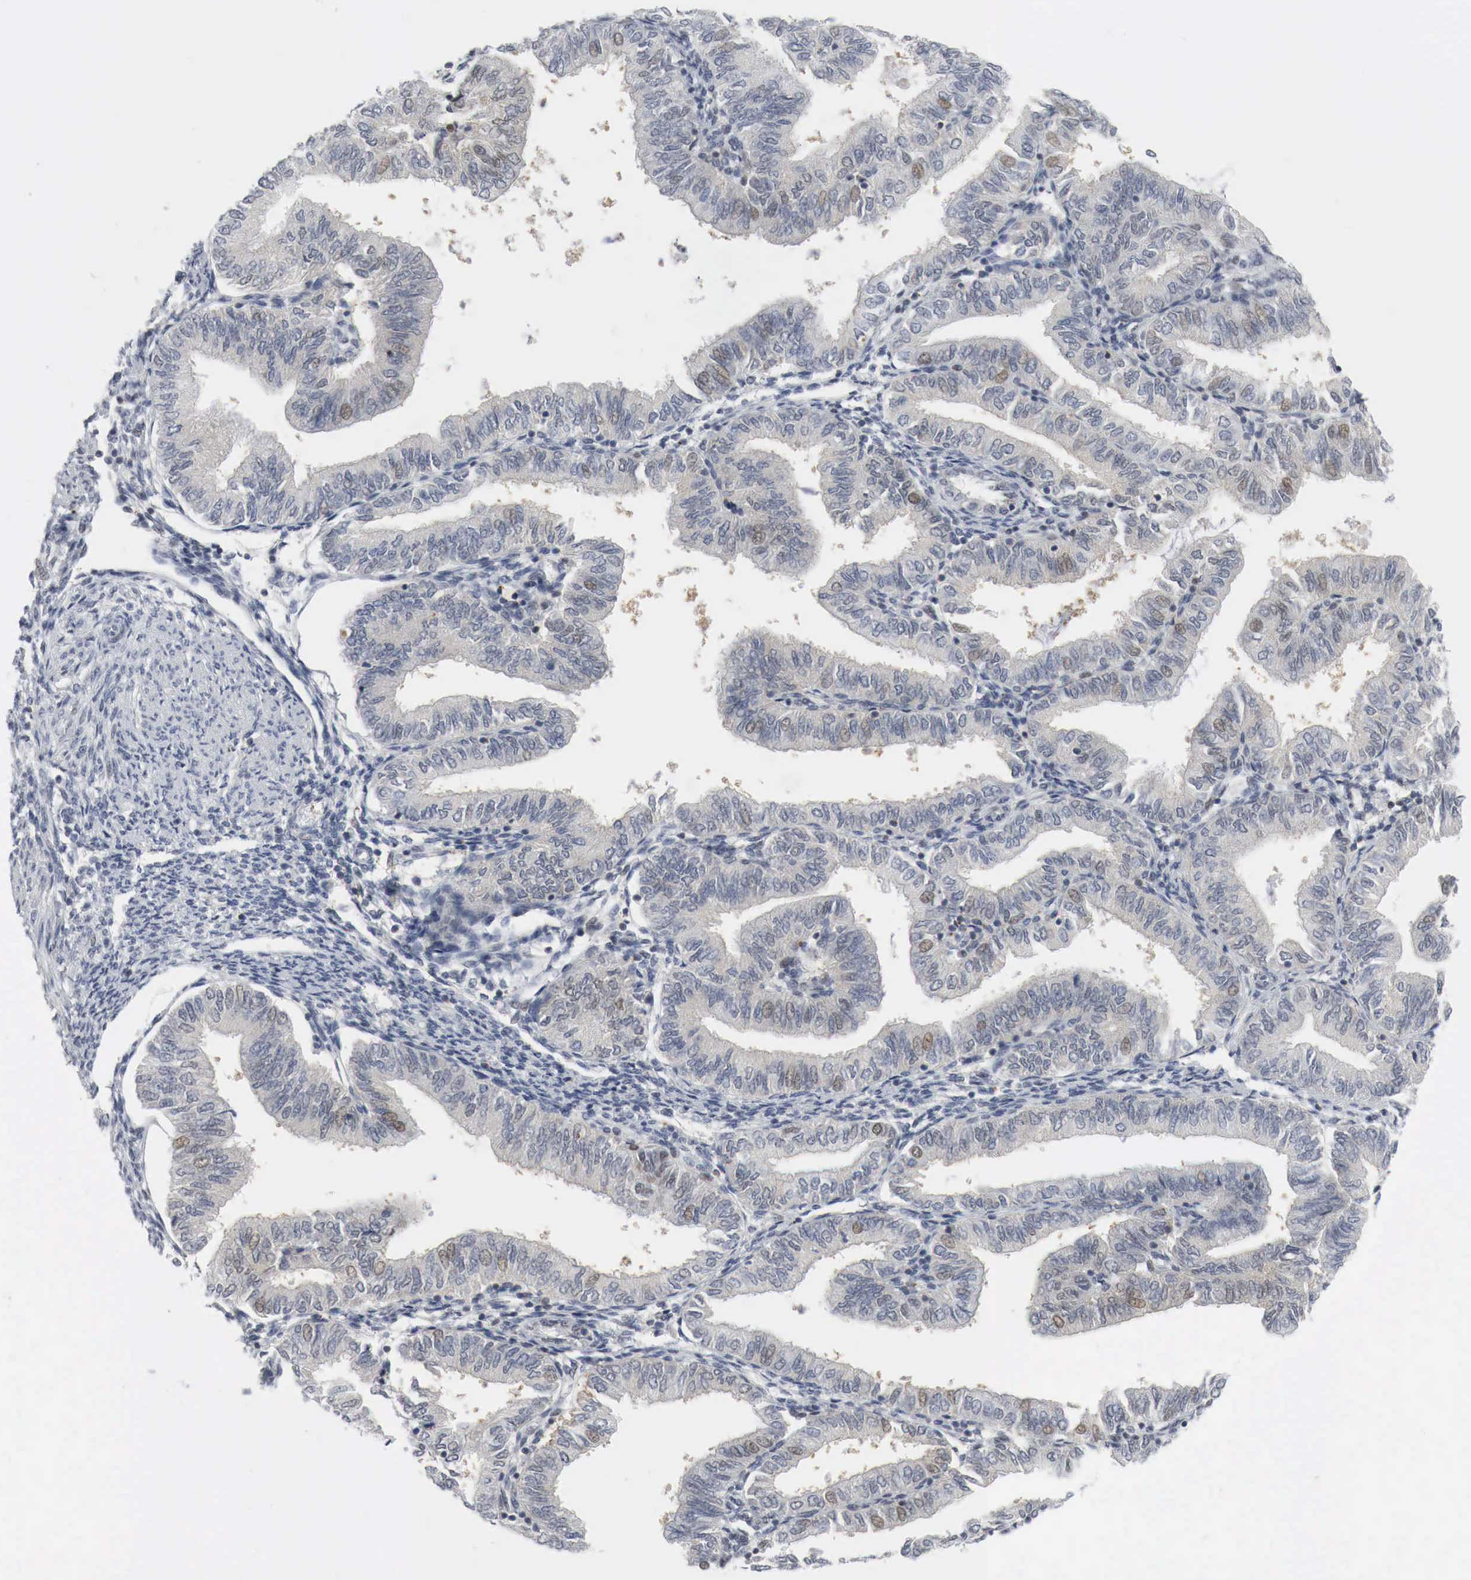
{"staining": {"intensity": "moderate", "quantity": "<25%", "location": "nuclear"}, "tissue": "endometrial cancer", "cell_type": "Tumor cells", "image_type": "cancer", "snomed": [{"axis": "morphology", "description": "Adenocarcinoma, NOS"}, {"axis": "topography", "description": "Endometrium"}], "caption": "There is low levels of moderate nuclear staining in tumor cells of endometrial adenocarcinoma, as demonstrated by immunohistochemical staining (brown color).", "gene": "MYC", "patient": {"sex": "female", "age": 51}}